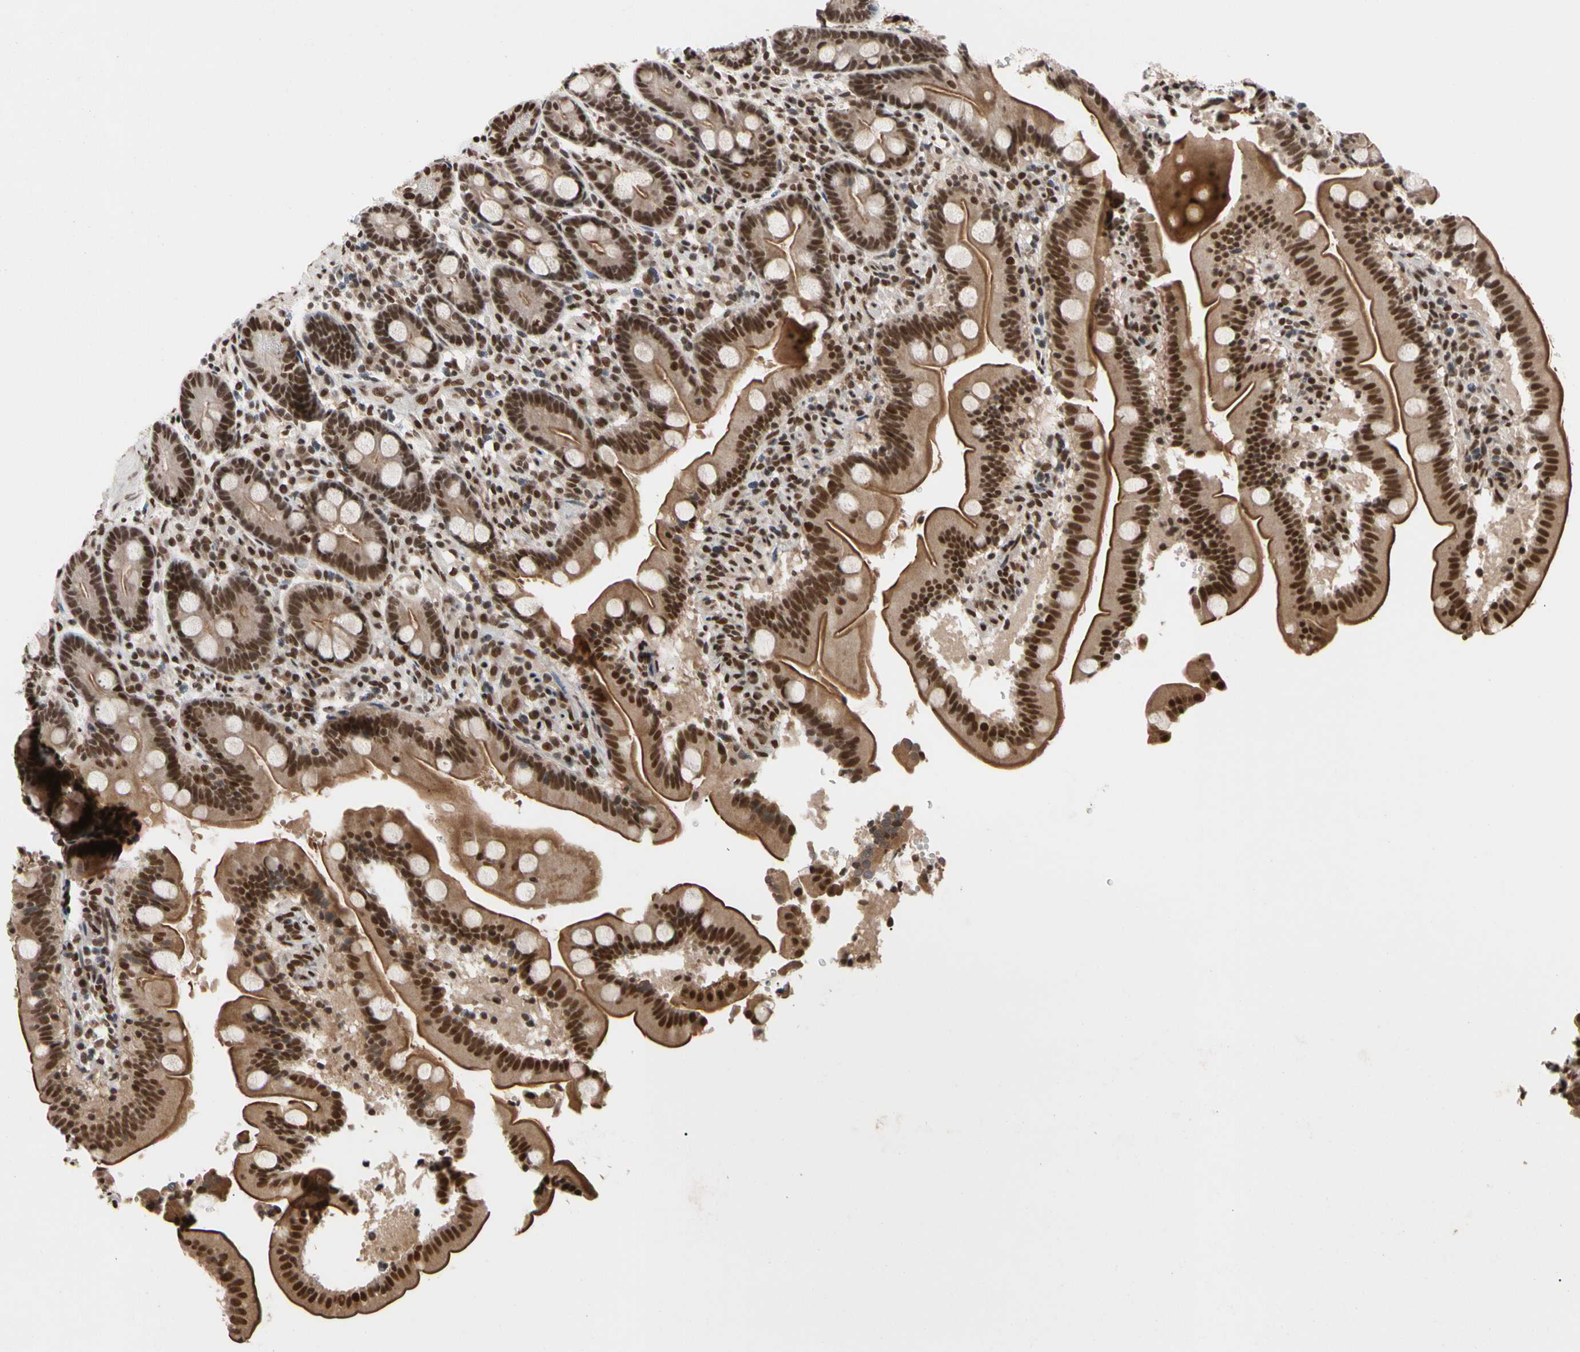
{"staining": {"intensity": "strong", "quantity": ">75%", "location": "cytoplasmic/membranous,nuclear"}, "tissue": "duodenum", "cell_type": "Glandular cells", "image_type": "normal", "snomed": [{"axis": "morphology", "description": "Normal tissue, NOS"}, {"axis": "topography", "description": "Duodenum"}], "caption": "This is a micrograph of immunohistochemistry (IHC) staining of unremarkable duodenum, which shows strong staining in the cytoplasmic/membranous,nuclear of glandular cells.", "gene": "FAM98B", "patient": {"sex": "male", "age": 54}}